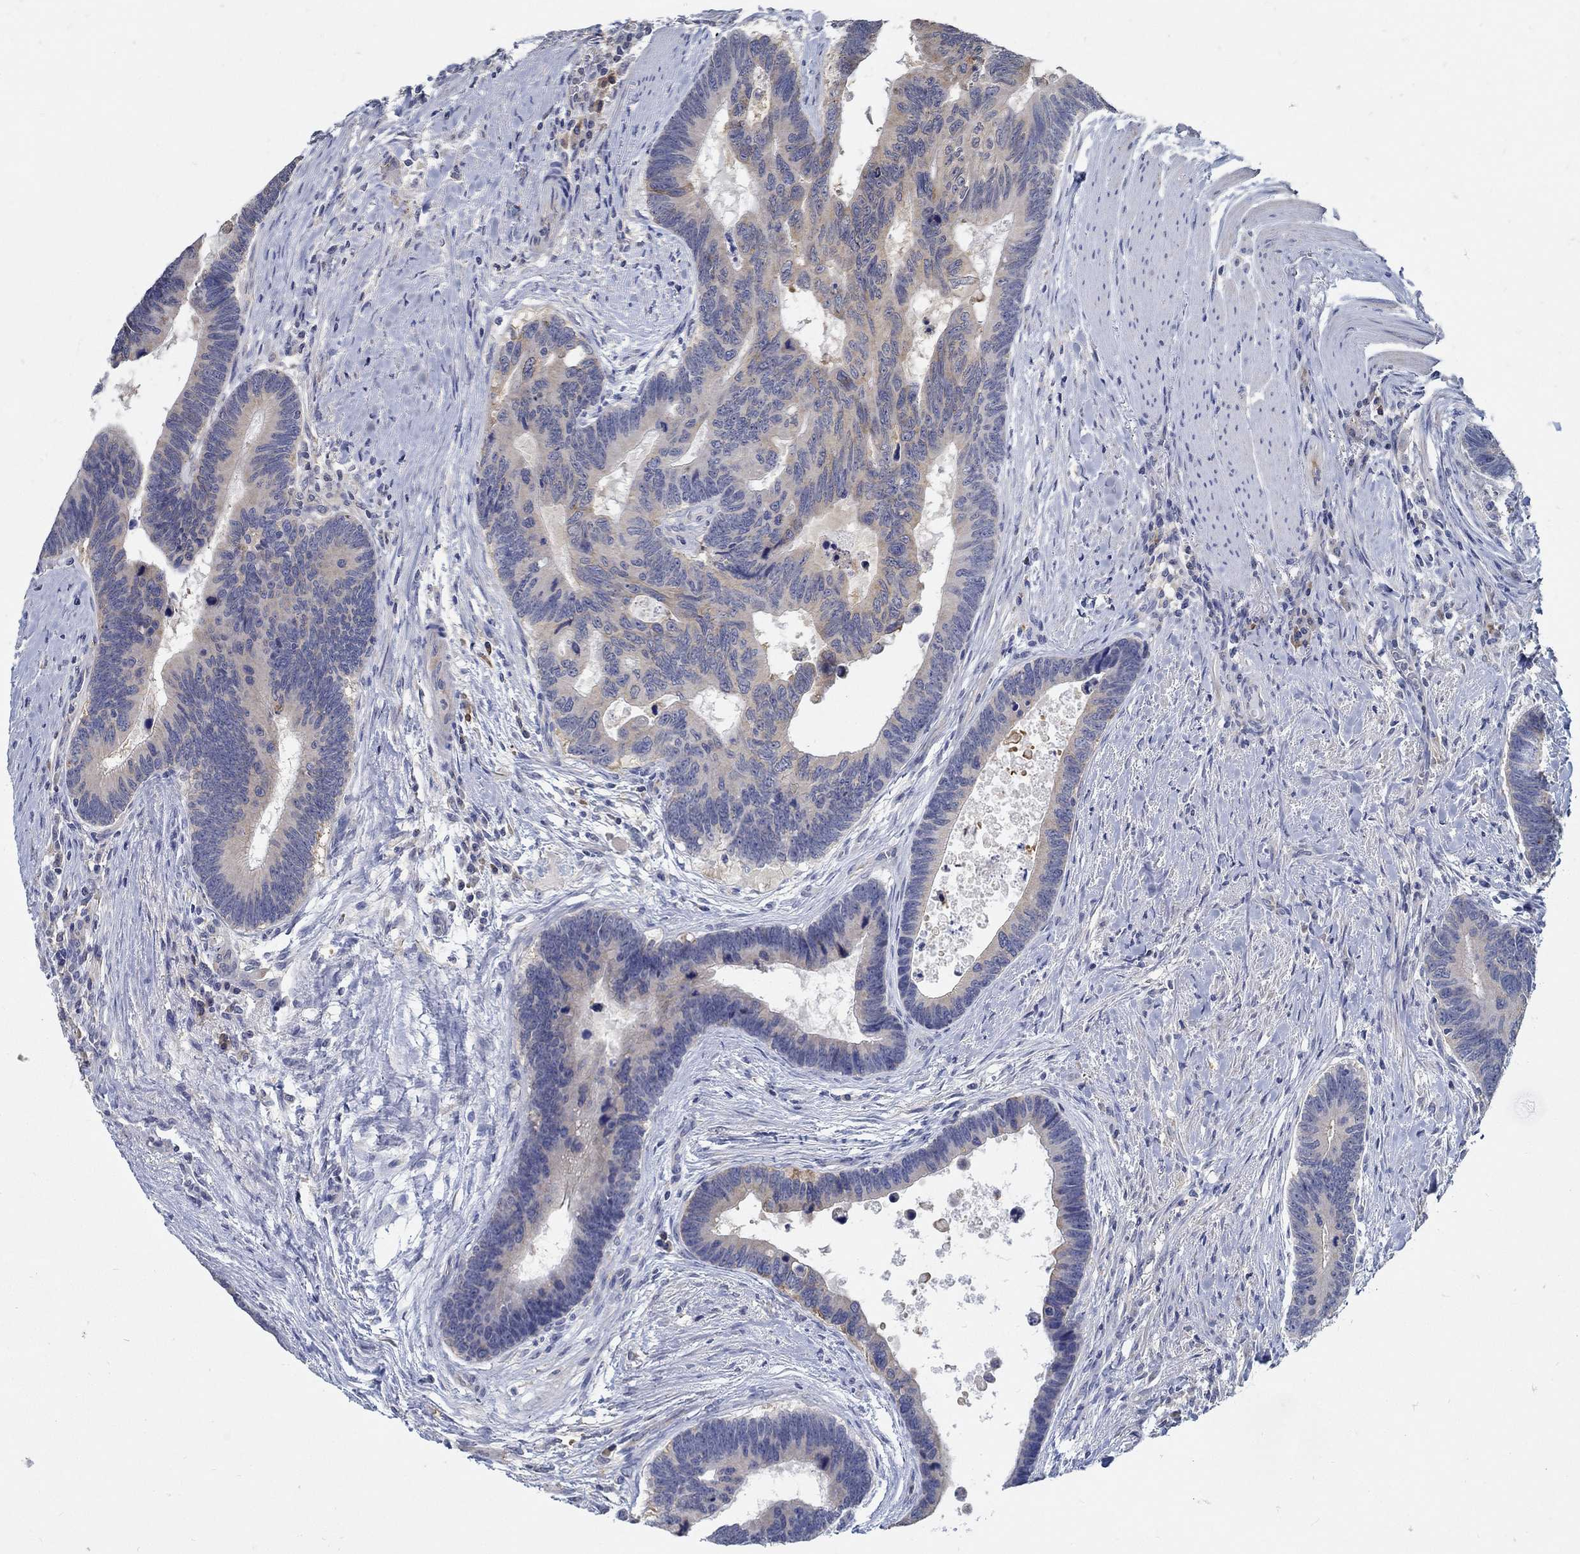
{"staining": {"intensity": "moderate", "quantity": "<25%", "location": "cytoplasmic/membranous"}, "tissue": "colorectal cancer", "cell_type": "Tumor cells", "image_type": "cancer", "snomed": [{"axis": "morphology", "description": "Adenocarcinoma, NOS"}, {"axis": "topography", "description": "Colon"}], "caption": "A high-resolution histopathology image shows IHC staining of colorectal adenocarcinoma, which reveals moderate cytoplasmic/membranous expression in approximately <25% of tumor cells.", "gene": "PCDH11X", "patient": {"sex": "female", "age": 77}}